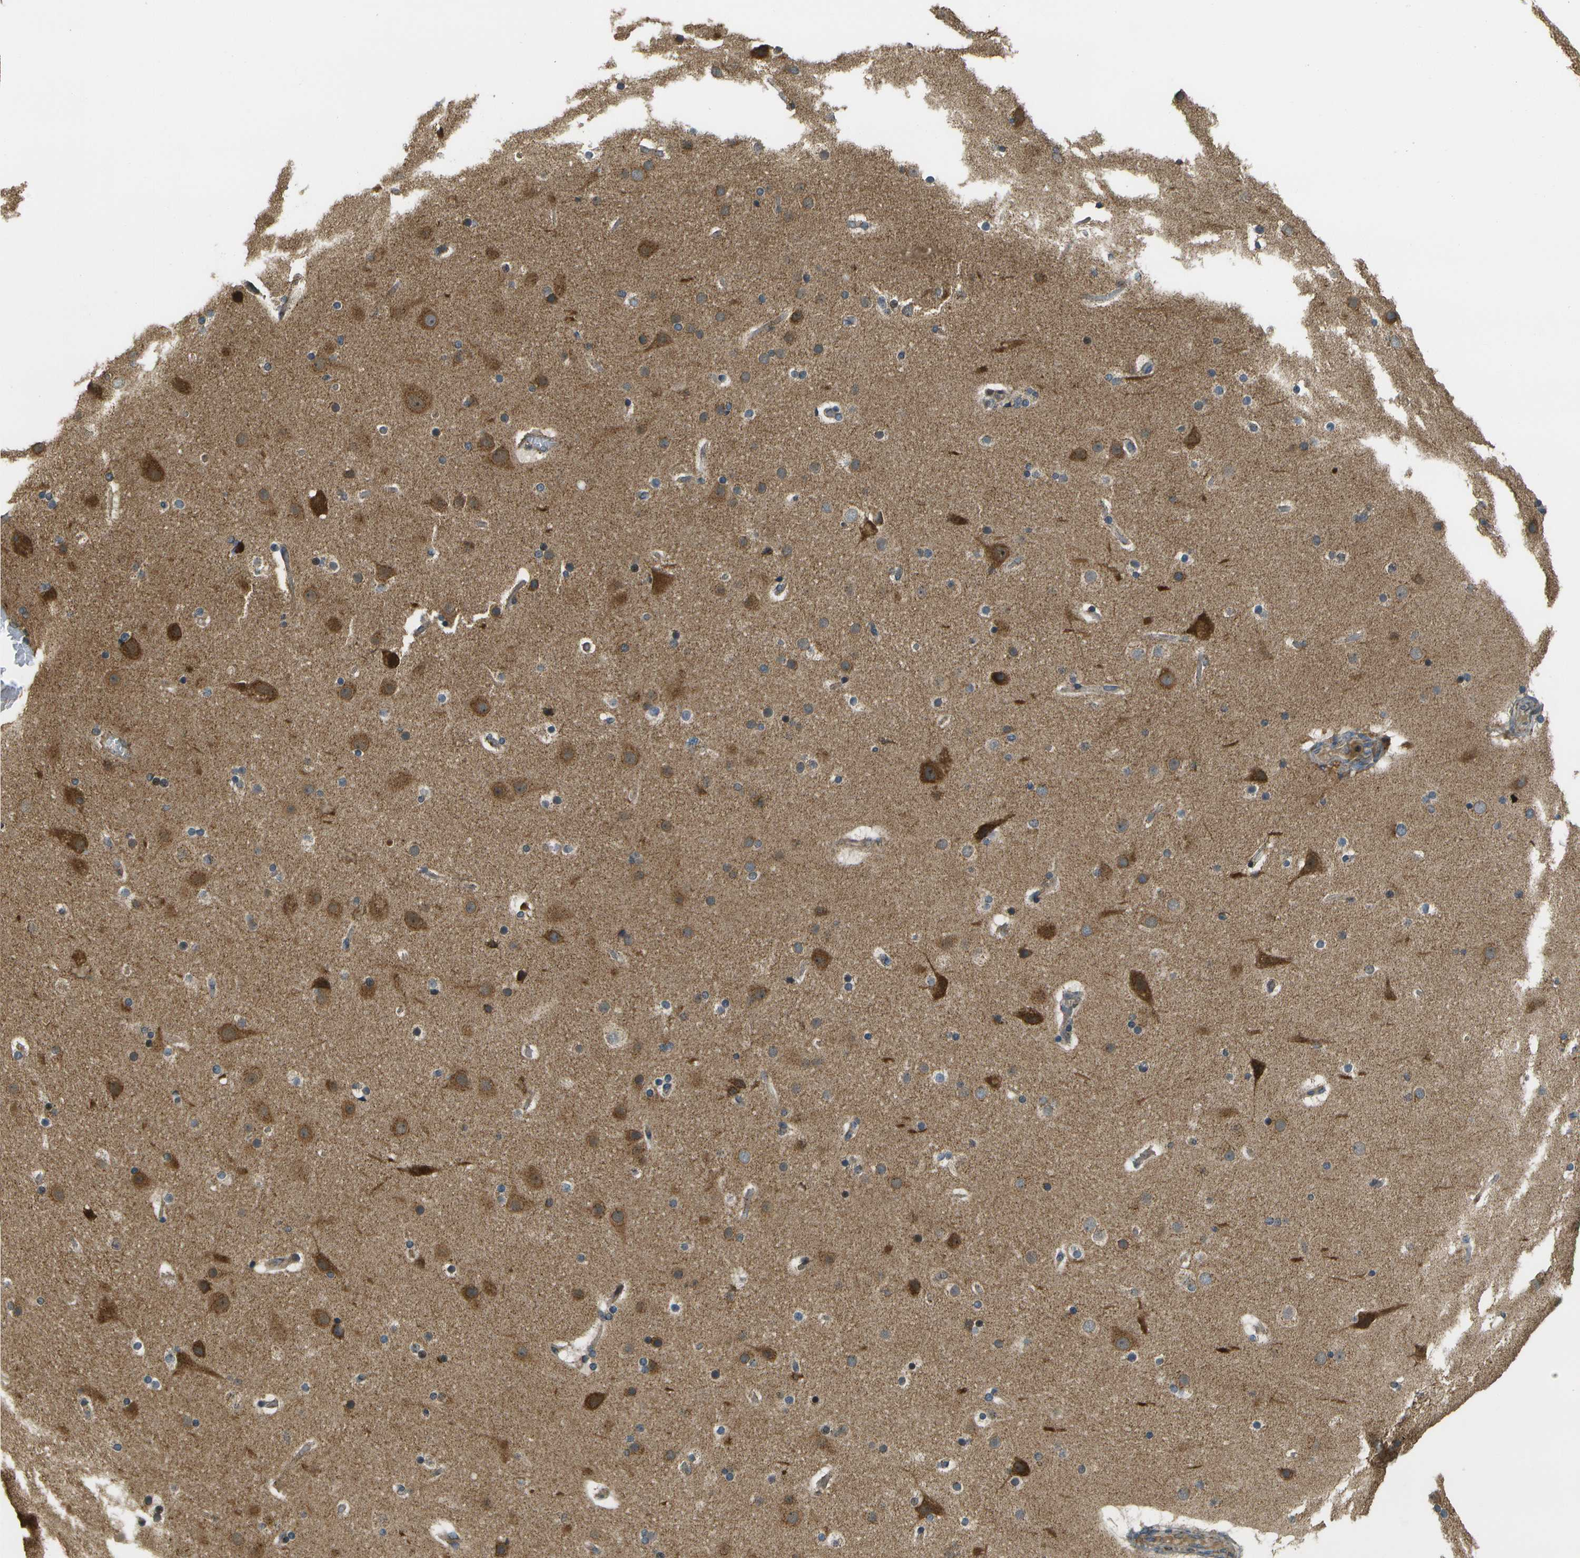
{"staining": {"intensity": "negative", "quantity": "none", "location": "none"}, "tissue": "cerebral cortex", "cell_type": "Endothelial cells", "image_type": "normal", "snomed": [{"axis": "morphology", "description": "Normal tissue, NOS"}, {"axis": "topography", "description": "Cerebral cortex"}], "caption": "Protein analysis of benign cerebral cortex shows no significant positivity in endothelial cells.", "gene": "LRP12", "patient": {"sex": "male", "age": 57}}